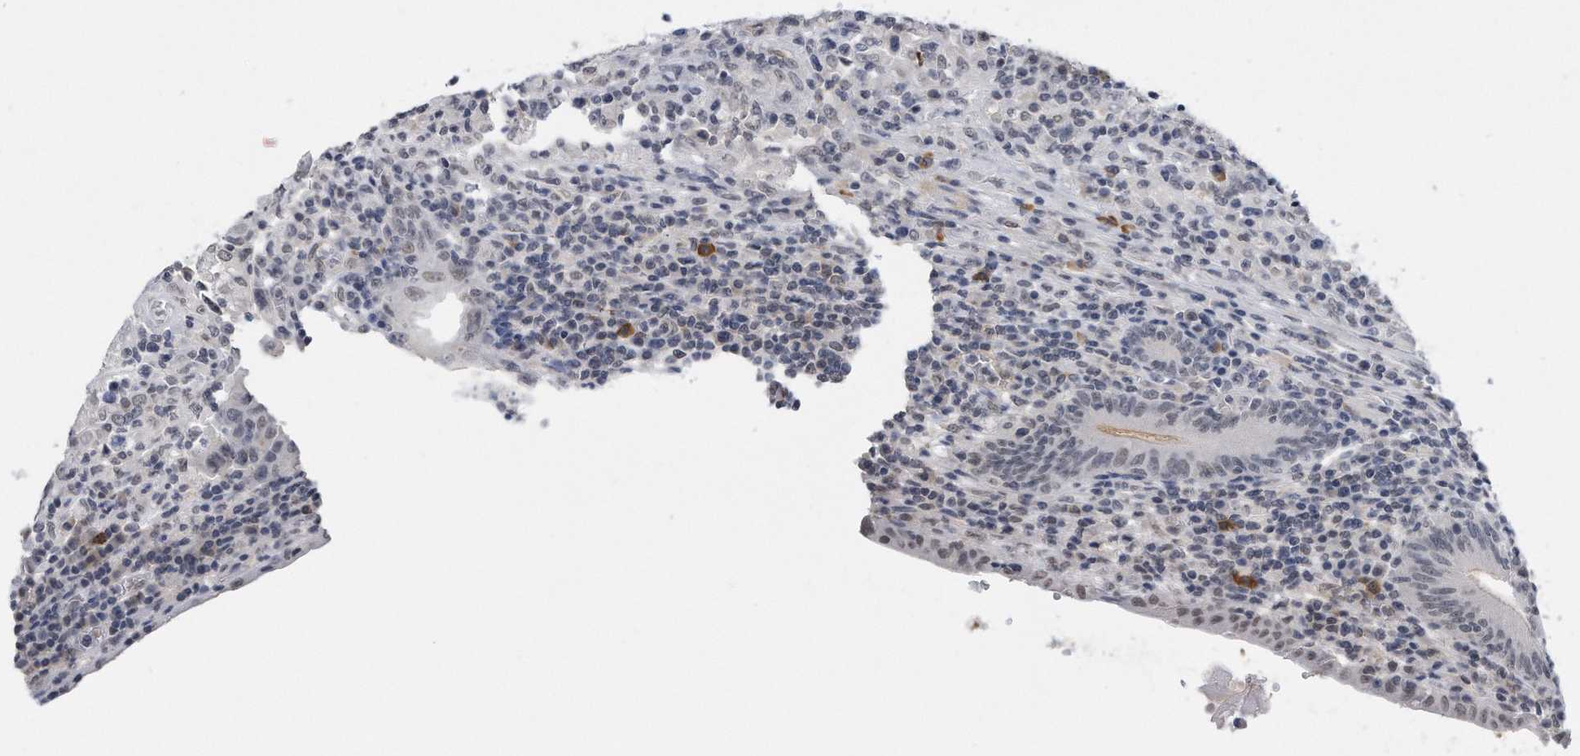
{"staining": {"intensity": "weak", "quantity": "<25%", "location": "nuclear"}, "tissue": "colorectal cancer", "cell_type": "Tumor cells", "image_type": "cancer", "snomed": [{"axis": "morphology", "description": "Normal tissue, NOS"}, {"axis": "morphology", "description": "Adenocarcinoma, NOS"}, {"axis": "topography", "description": "Colon"}], "caption": "Tumor cells are negative for brown protein staining in adenocarcinoma (colorectal). (Stains: DAB IHC with hematoxylin counter stain, Microscopy: brightfield microscopy at high magnification).", "gene": "TP53INP1", "patient": {"sex": "female", "age": 75}}